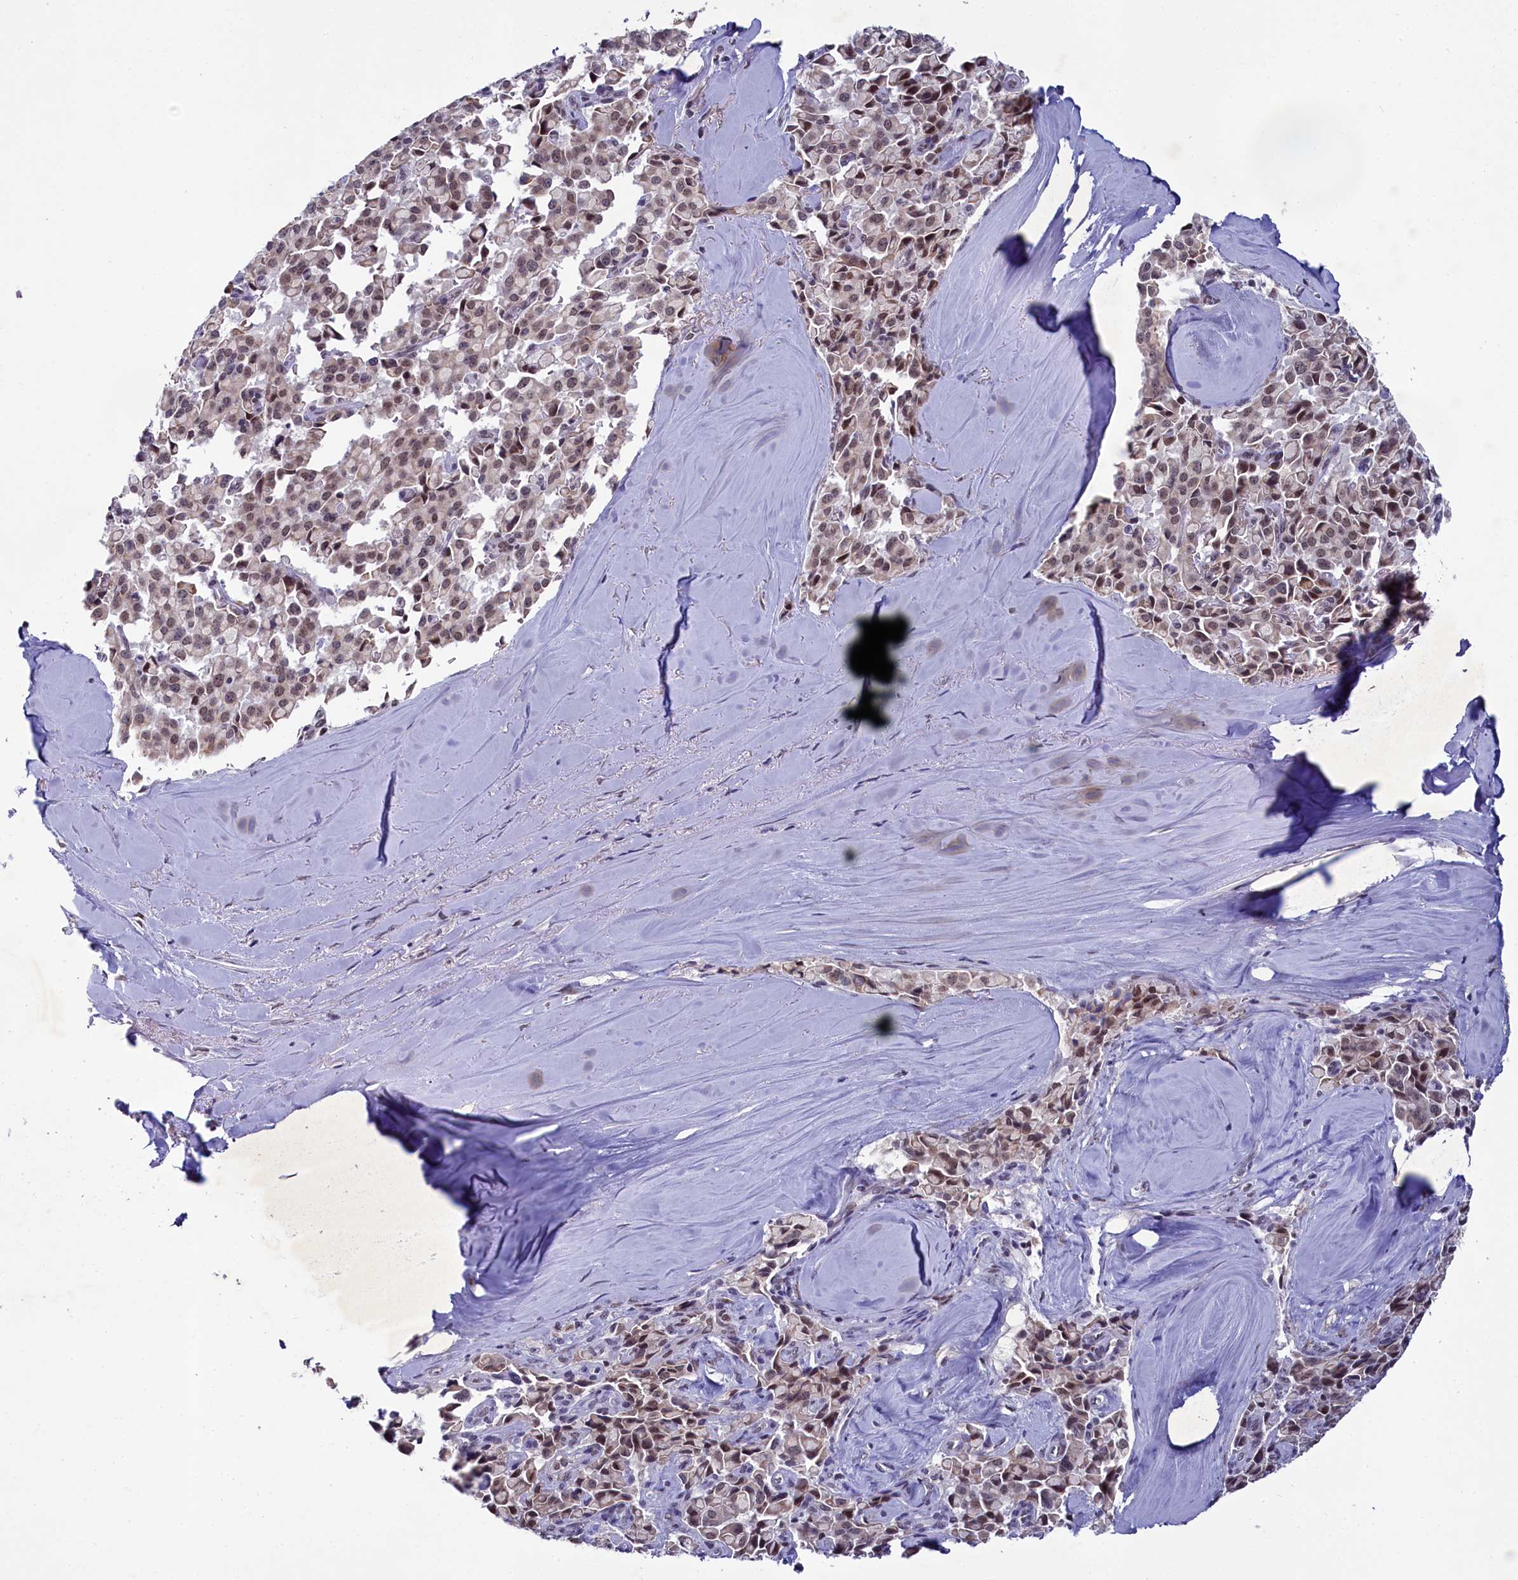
{"staining": {"intensity": "moderate", "quantity": ">75%", "location": "nuclear"}, "tissue": "pancreatic cancer", "cell_type": "Tumor cells", "image_type": "cancer", "snomed": [{"axis": "morphology", "description": "Adenocarcinoma, NOS"}, {"axis": "topography", "description": "Pancreas"}], "caption": "Adenocarcinoma (pancreatic) stained with immunohistochemistry demonstrates moderate nuclear staining in approximately >75% of tumor cells.", "gene": "PPHLN1", "patient": {"sex": "male", "age": 65}}